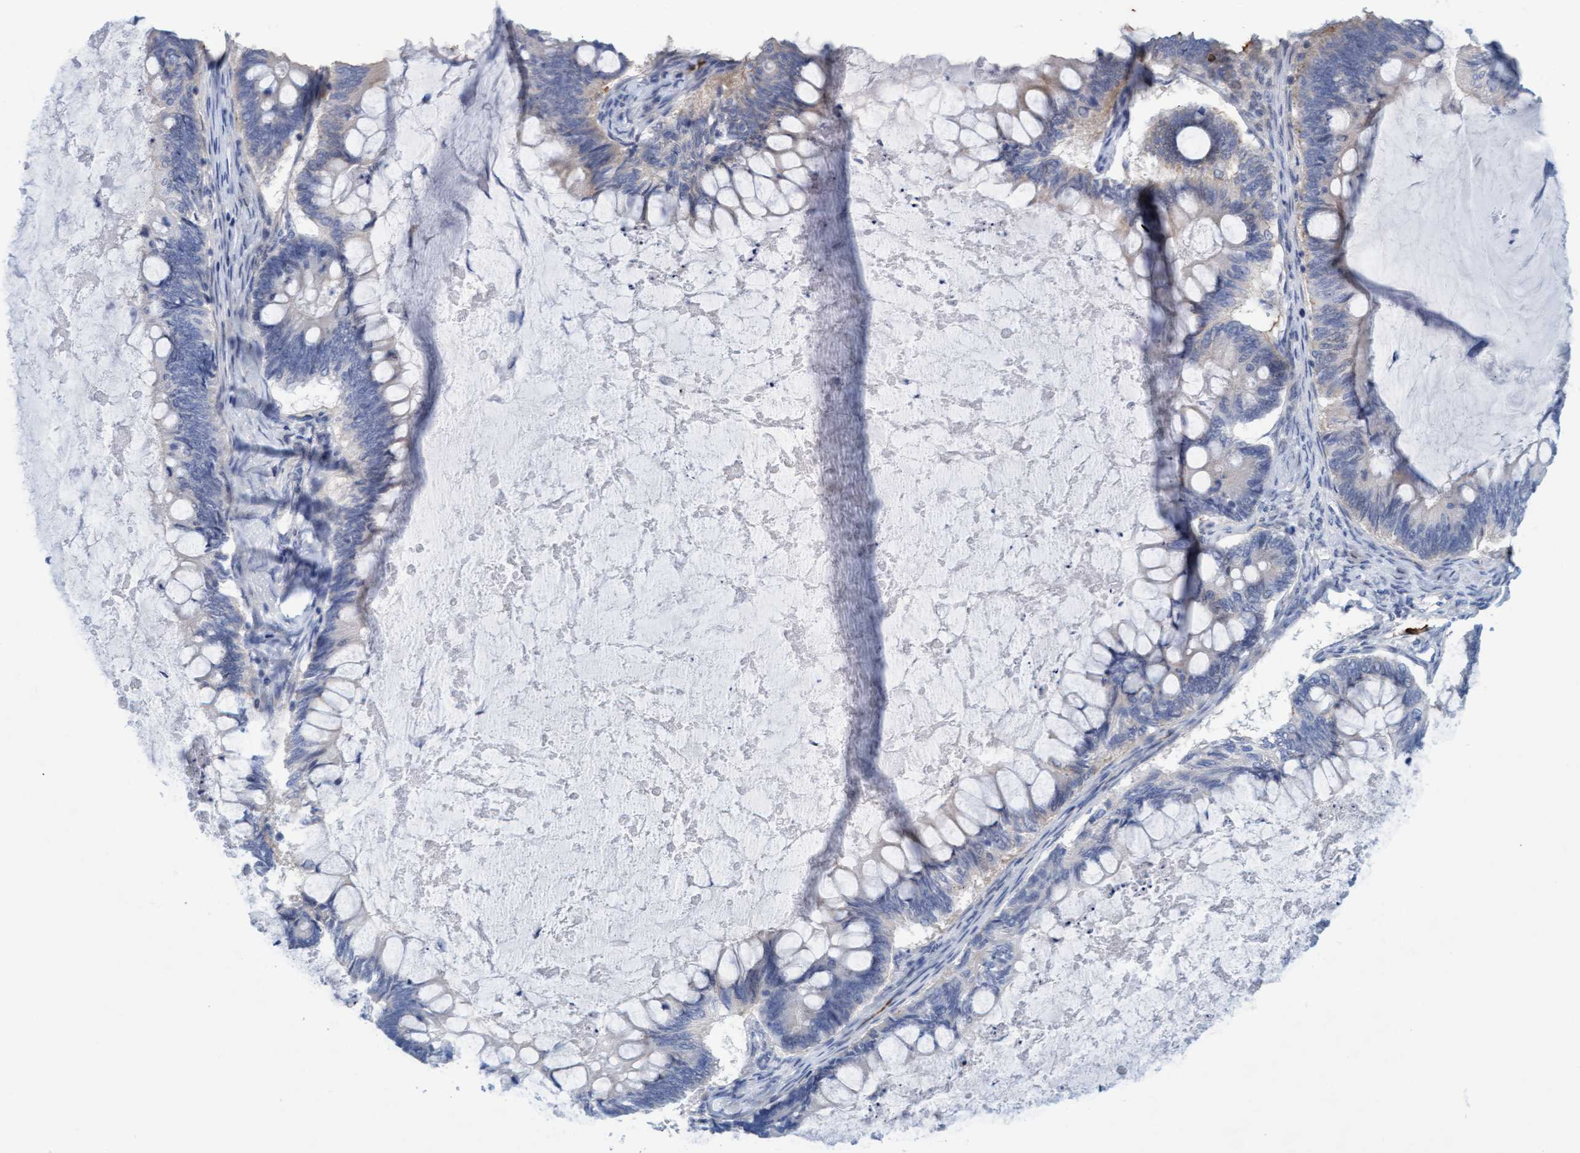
{"staining": {"intensity": "weak", "quantity": "<25%", "location": "cytoplasmic/membranous"}, "tissue": "ovarian cancer", "cell_type": "Tumor cells", "image_type": "cancer", "snomed": [{"axis": "morphology", "description": "Cystadenocarcinoma, mucinous, NOS"}, {"axis": "topography", "description": "Ovary"}], "caption": "IHC micrograph of neoplastic tissue: human ovarian cancer stained with DAB displays no significant protein expression in tumor cells.", "gene": "P2RX5", "patient": {"sex": "female", "age": 61}}